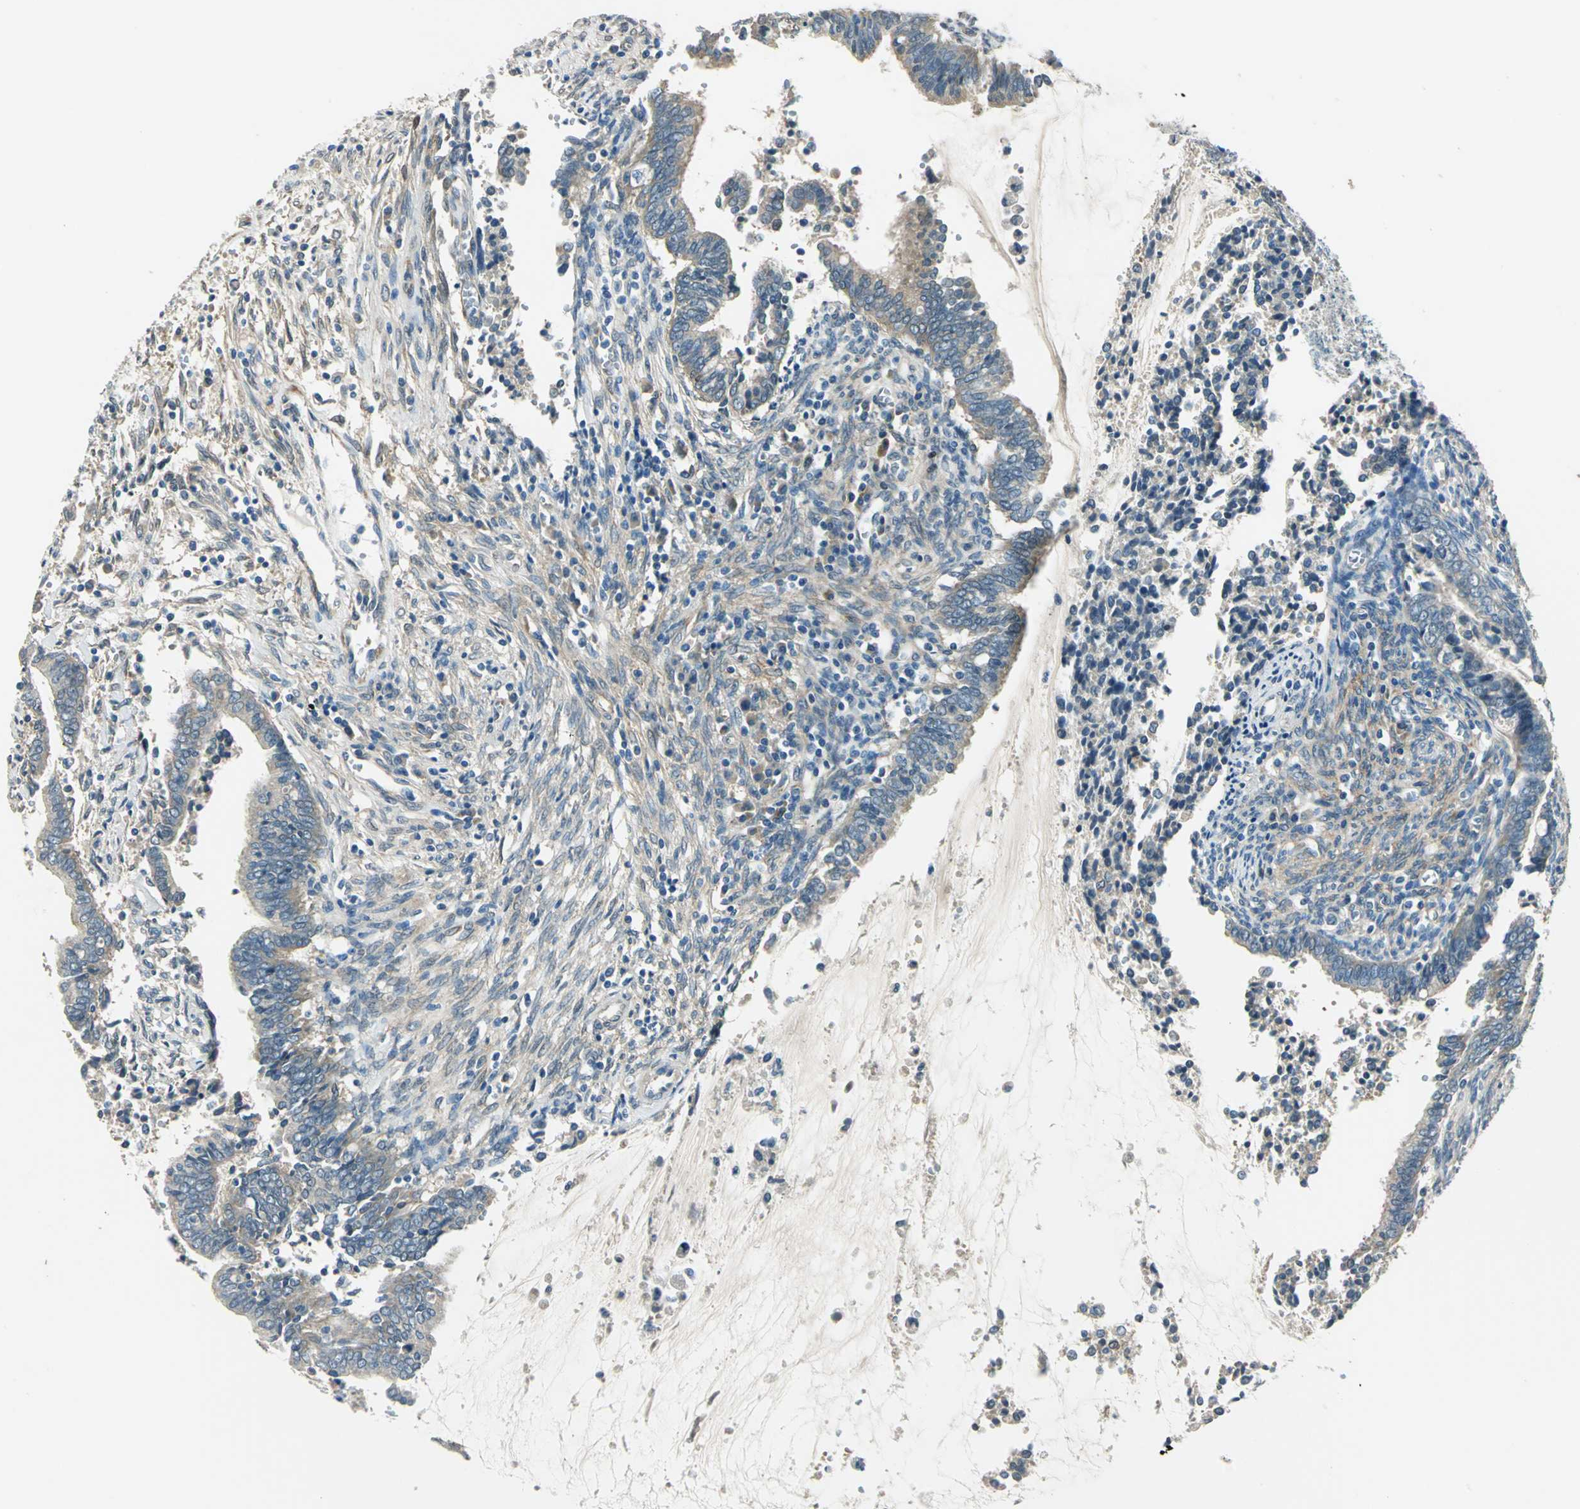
{"staining": {"intensity": "moderate", "quantity": "25%-75%", "location": "cytoplasmic/membranous"}, "tissue": "cervical cancer", "cell_type": "Tumor cells", "image_type": "cancer", "snomed": [{"axis": "morphology", "description": "Adenocarcinoma, NOS"}, {"axis": "topography", "description": "Cervix"}], "caption": "This histopathology image demonstrates IHC staining of adenocarcinoma (cervical), with medium moderate cytoplasmic/membranous staining in approximately 25%-75% of tumor cells.", "gene": "CDC42EP1", "patient": {"sex": "female", "age": 44}}